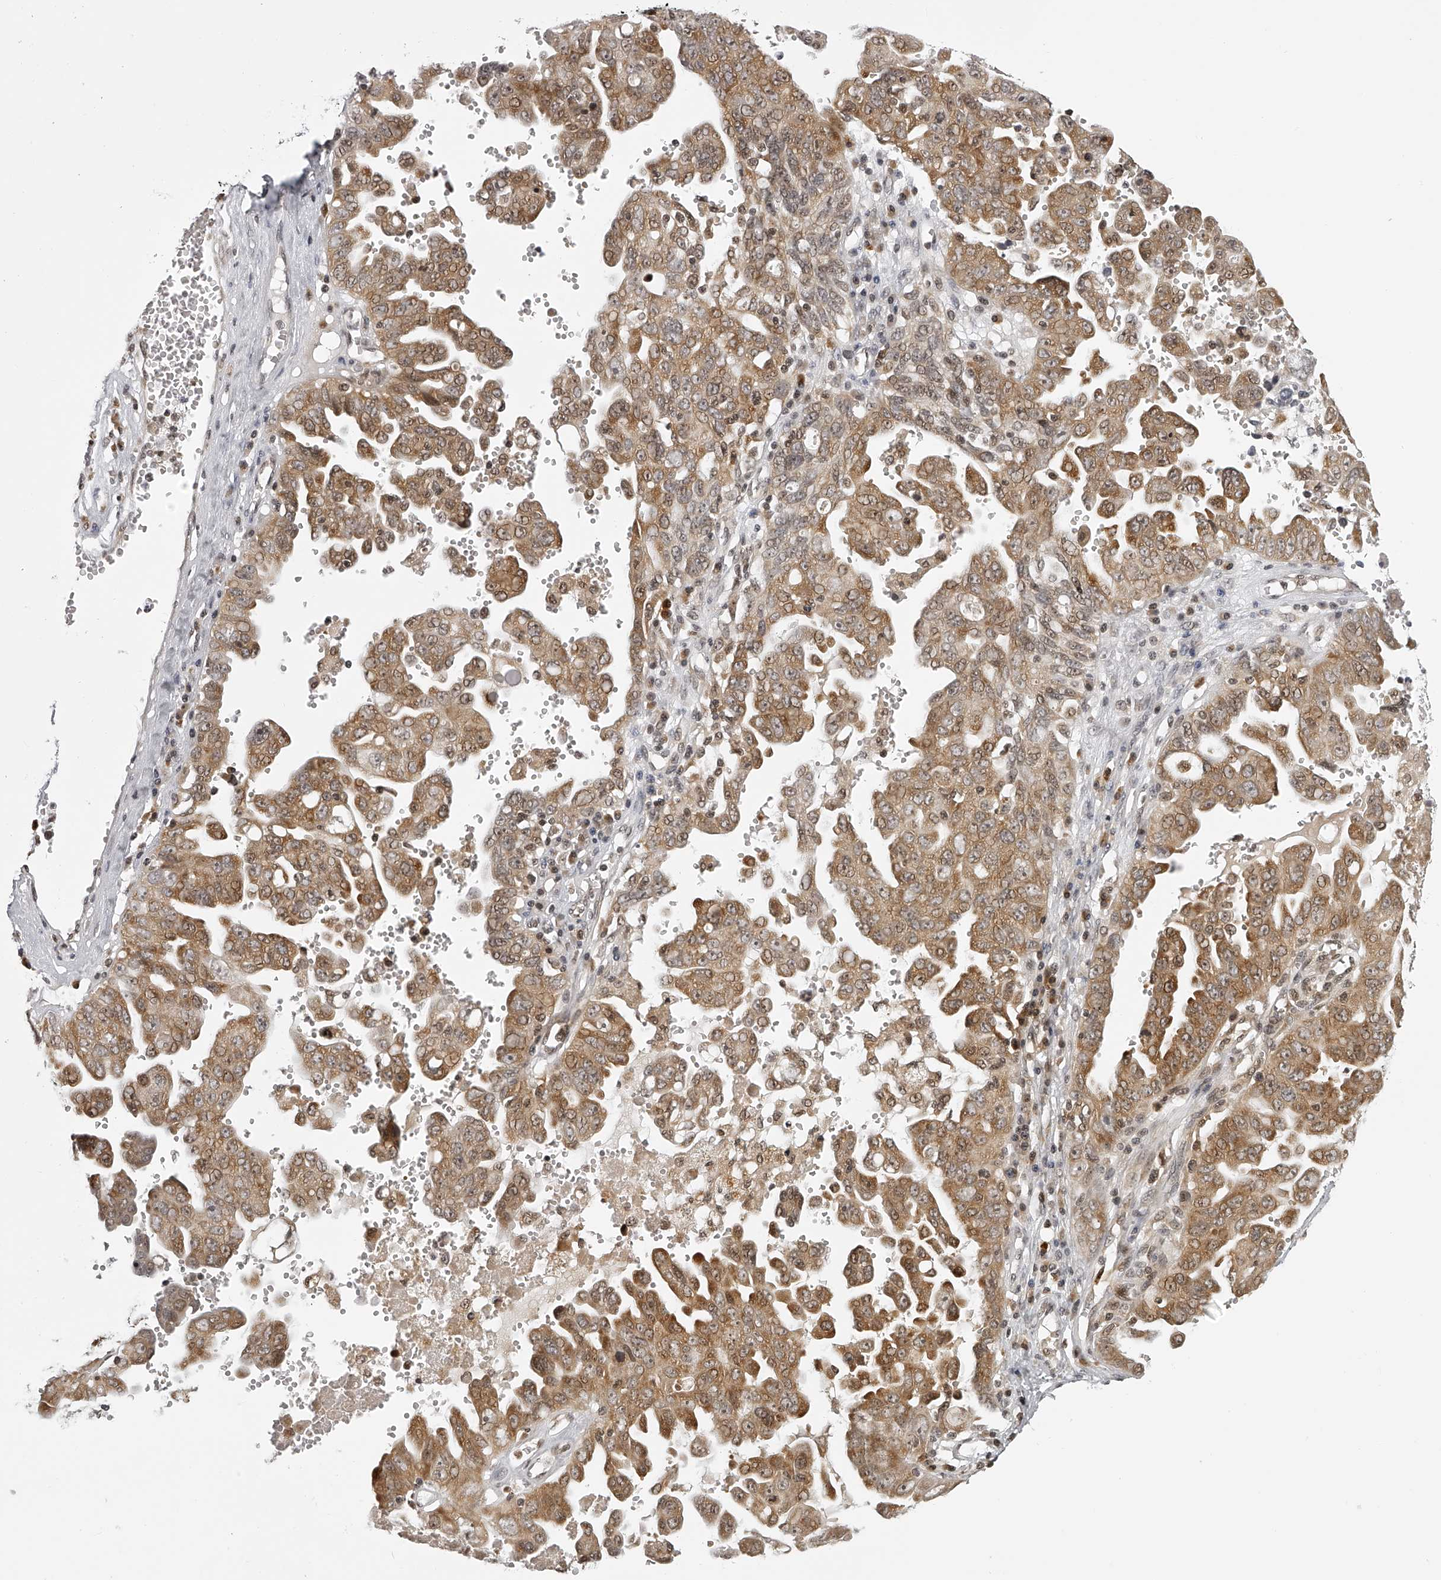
{"staining": {"intensity": "moderate", "quantity": ">75%", "location": "cytoplasmic/membranous,nuclear"}, "tissue": "ovarian cancer", "cell_type": "Tumor cells", "image_type": "cancer", "snomed": [{"axis": "morphology", "description": "Carcinoma, endometroid"}, {"axis": "topography", "description": "Ovary"}], "caption": "Ovarian cancer stained with a protein marker reveals moderate staining in tumor cells.", "gene": "ODF2L", "patient": {"sex": "female", "age": 62}}